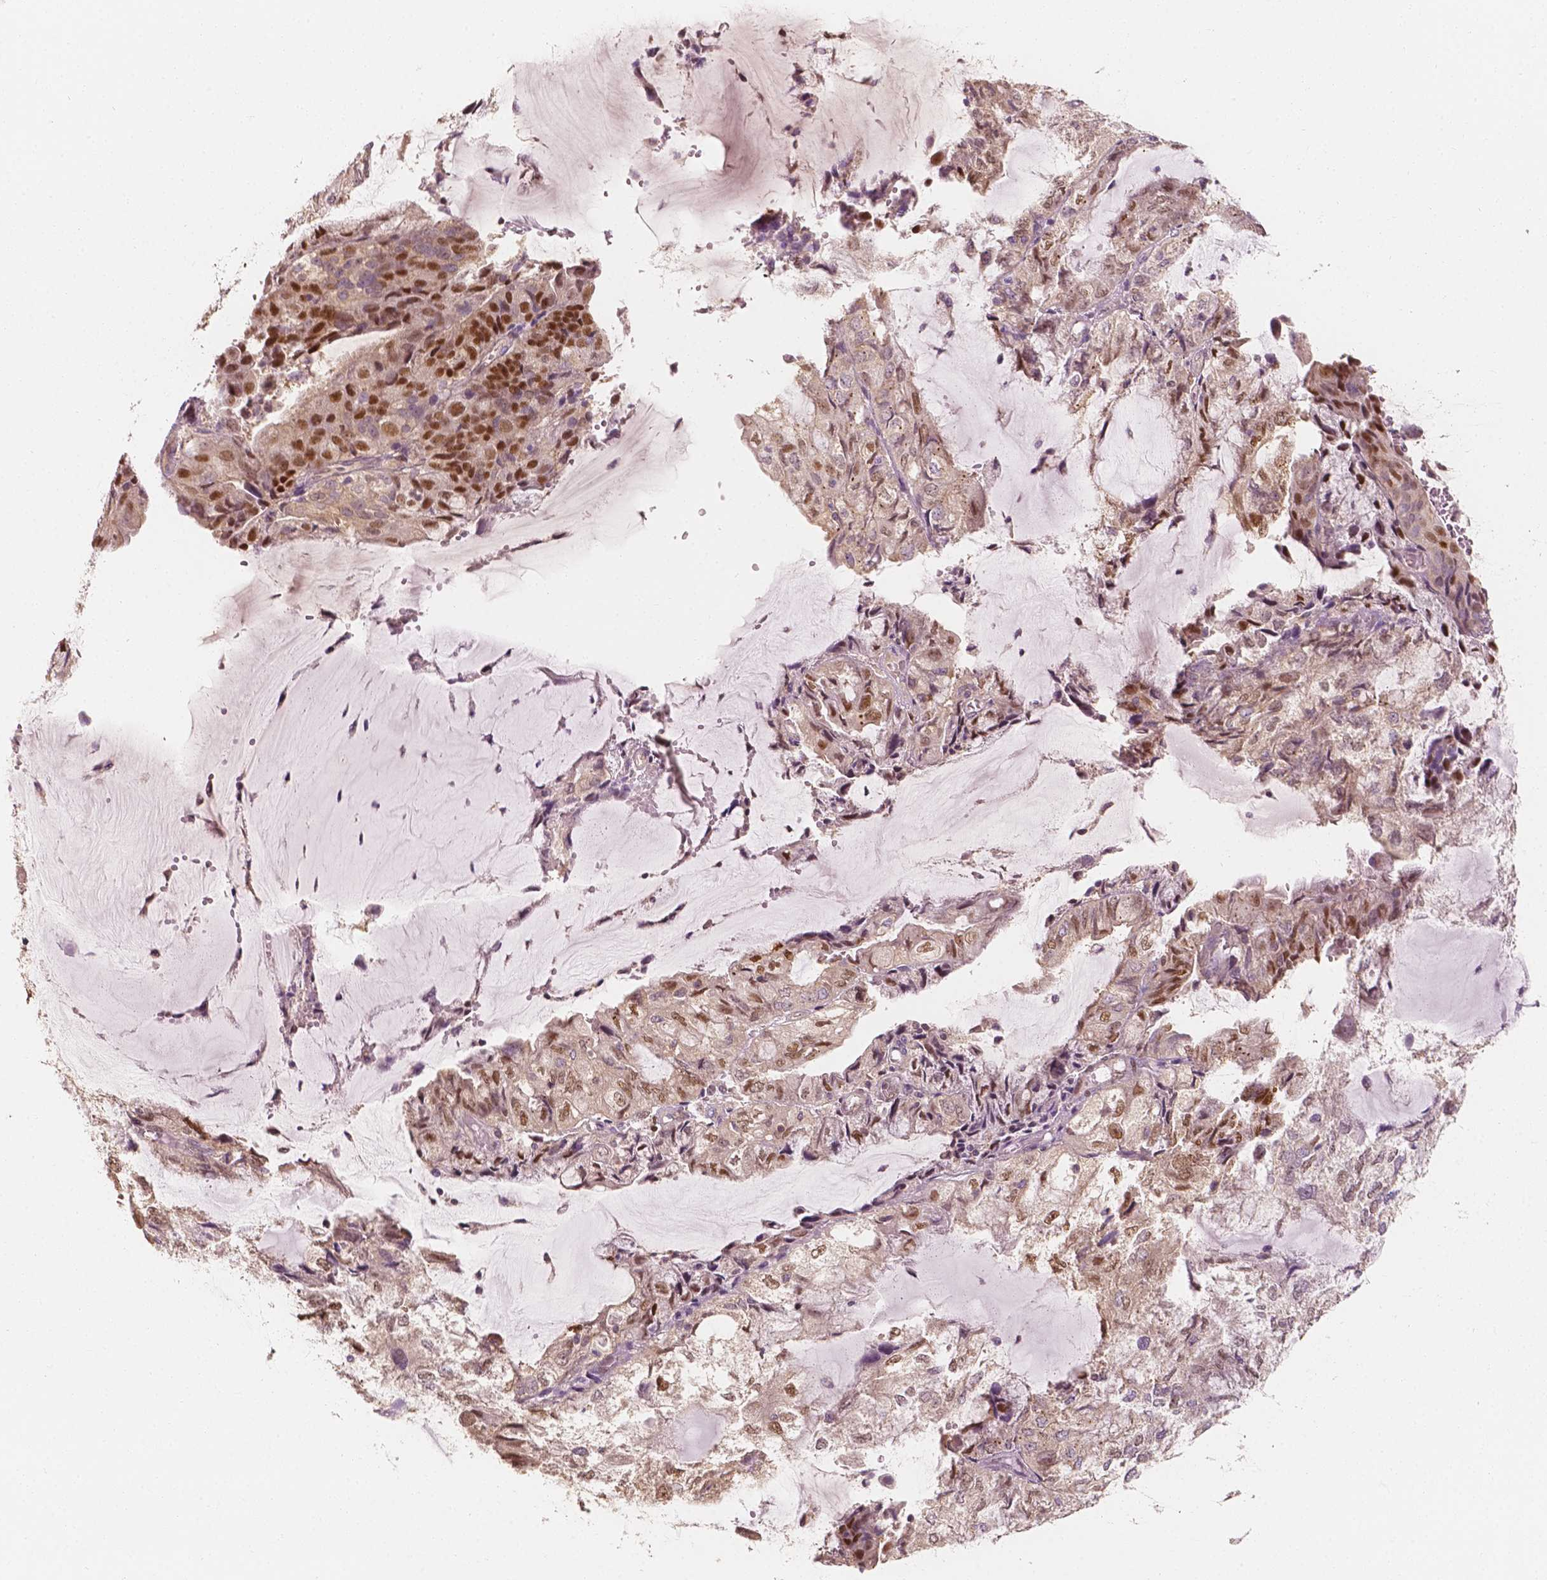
{"staining": {"intensity": "moderate", "quantity": "25%-75%", "location": "nuclear"}, "tissue": "endometrial cancer", "cell_type": "Tumor cells", "image_type": "cancer", "snomed": [{"axis": "morphology", "description": "Adenocarcinoma, NOS"}, {"axis": "topography", "description": "Endometrium"}], "caption": "Brown immunohistochemical staining in human endometrial adenocarcinoma reveals moderate nuclear staining in approximately 25%-75% of tumor cells.", "gene": "TBC1D17", "patient": {"sex": "female", "age": 81}}